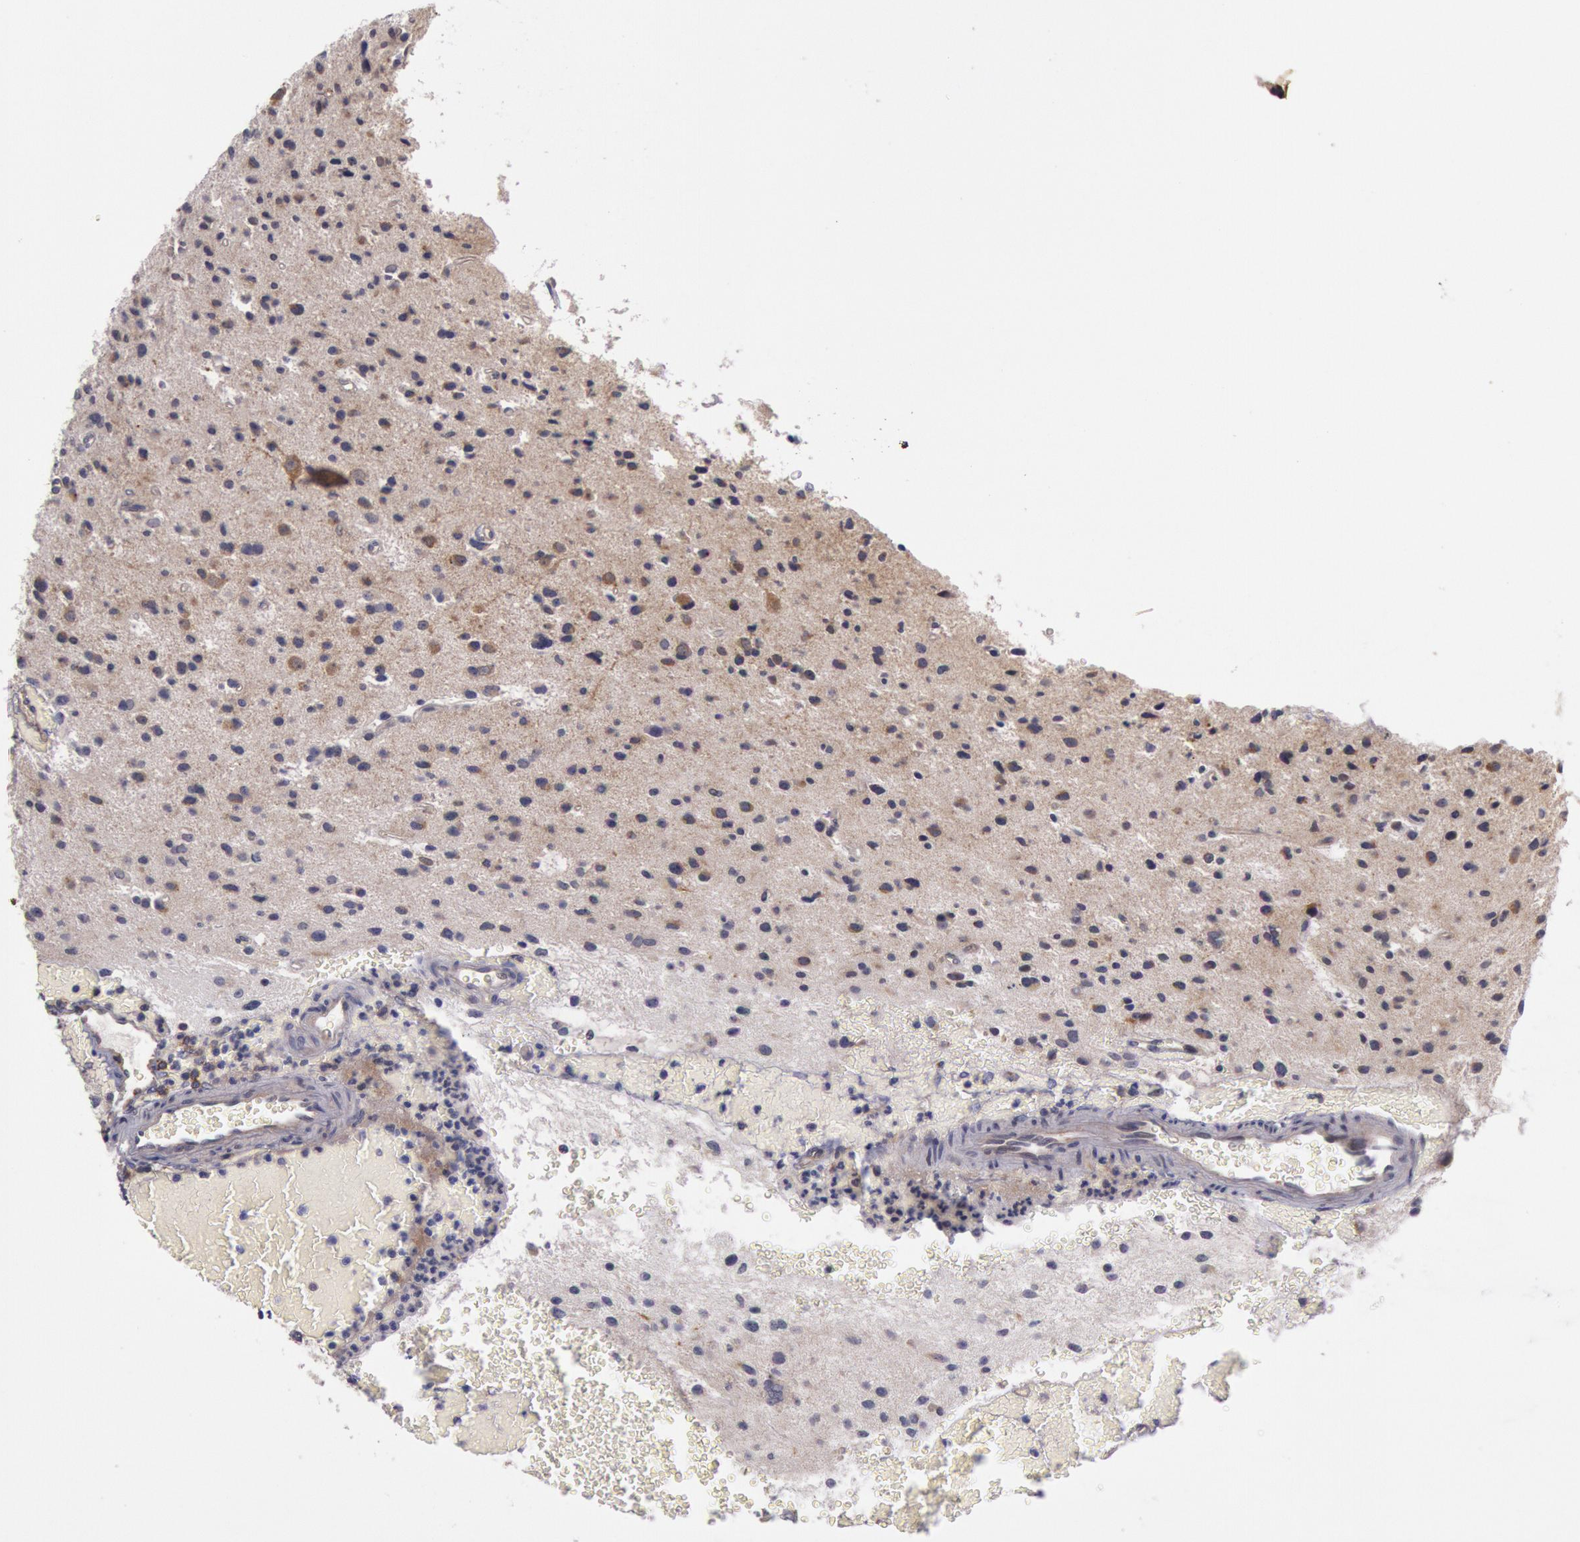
{"staining": {"intensity": "weak", "quantity": "25%-75%", "location": "cytoplasmic/membranous"}, "tissue": "glioma", "cell_type": "Tumor cells", "image_type": "cancer", "snomed": [{"axis": "morphology", "description": "Glioma, malignant, Low grade"}, {"axis": "topography", "description": "Brain"}], "caption": "Tumor cells show low levels of weak cytoplasmic/membranous positivity in approximately 25%-75% of cells in human low-grade glioma (malignant).", "gene": "TRIB2", "patient": {"sex": "female", "age": 46}}